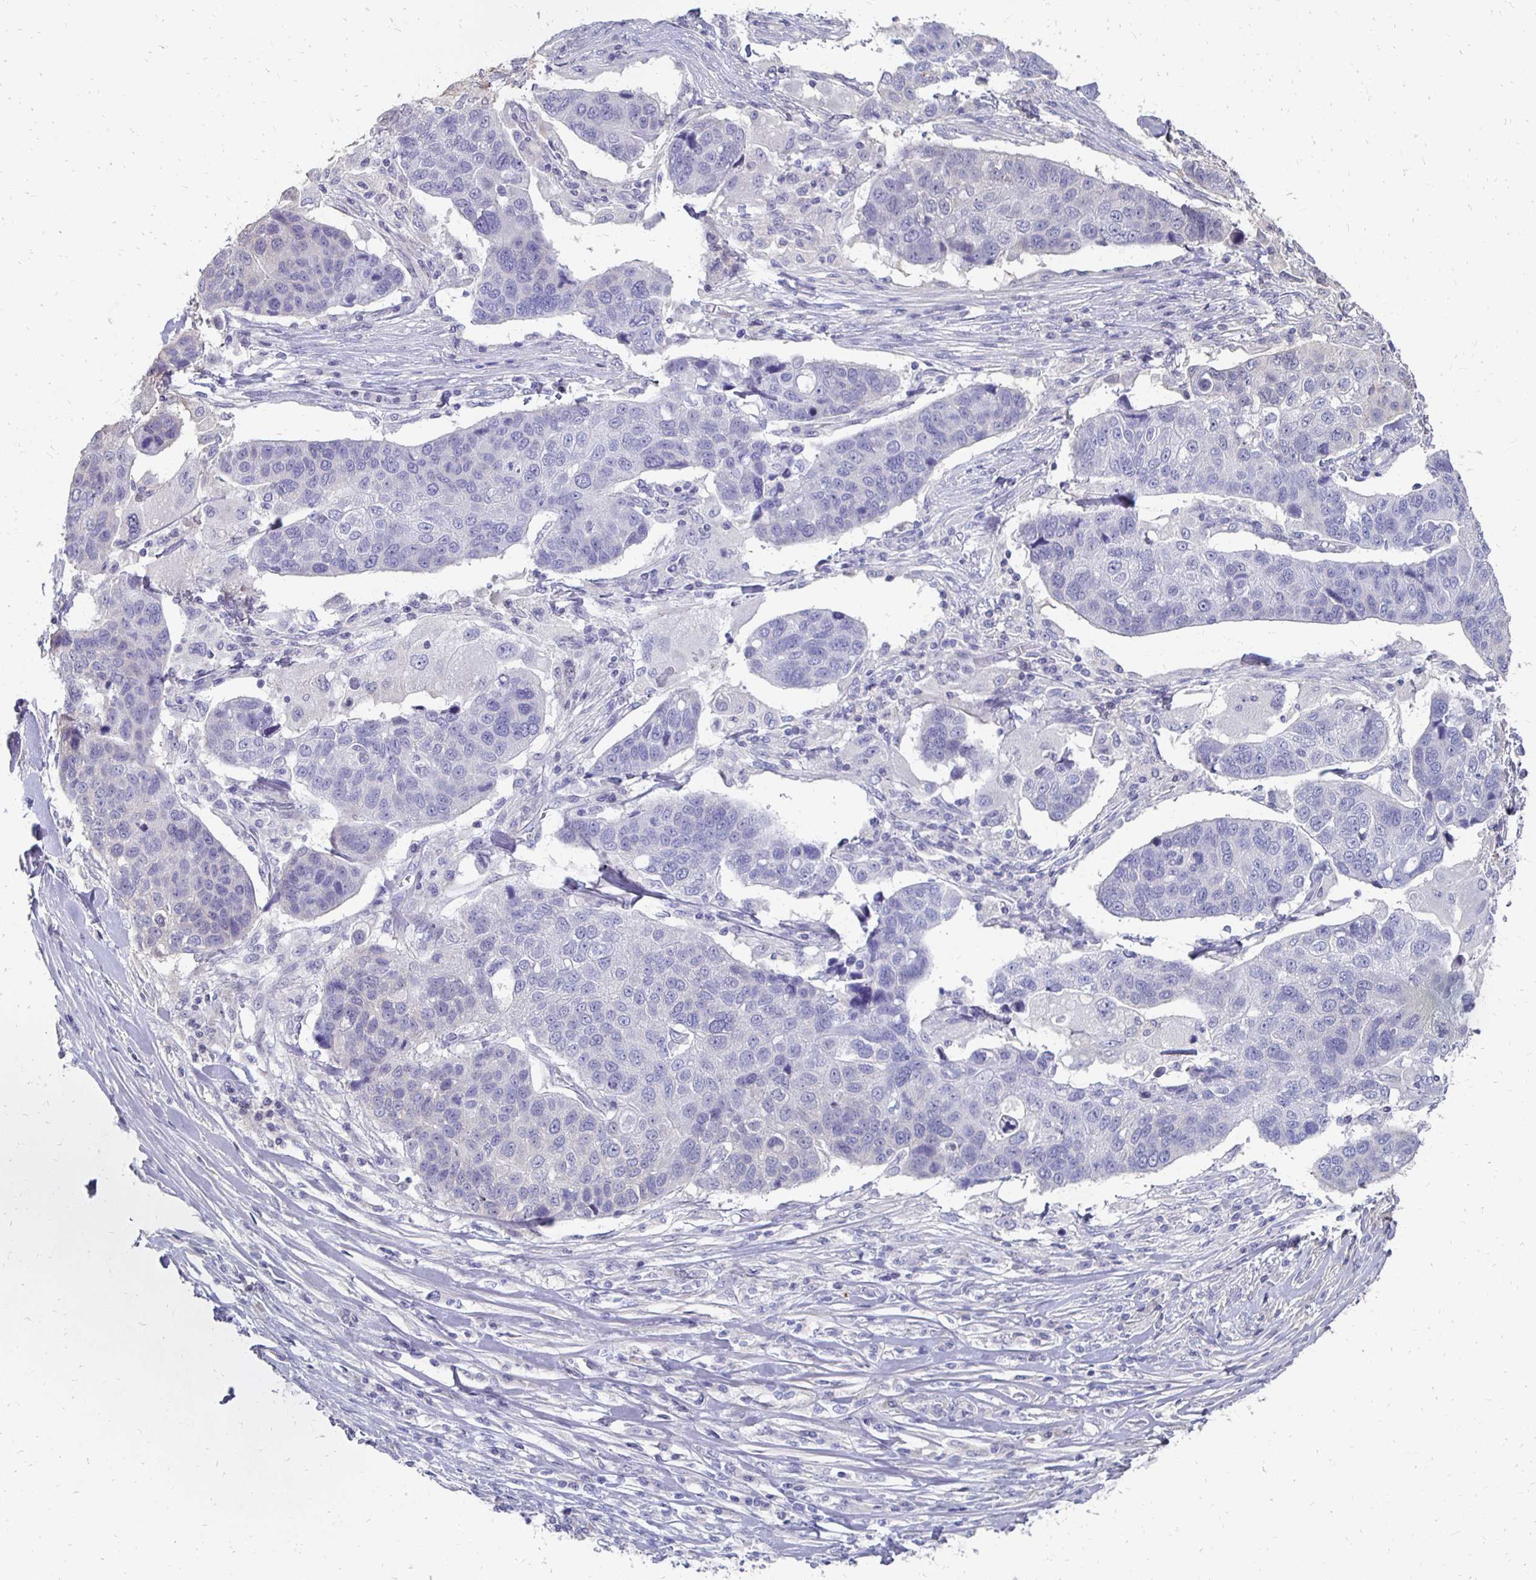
{"staining": {"intensity": "negative", "quantity": "none", "location": "none"}, "tissue": "lung cancer", "cell_type": "Tumor cells", "image_type": "cancer", "snomed": [{"axis": "morphology", "description": "Squamous cell carcinoma, NOS"}, {"axis": "topography", "description": "Lymph node"}, {"axis": "topography", "description": "Lung"}], "caption": "Protein analysis of lung squamous cell carcinoma demonstrates no significant staining in tumor cells.", "gene": "SYCP3", "patient": {"sex": "male", "age": 61}}